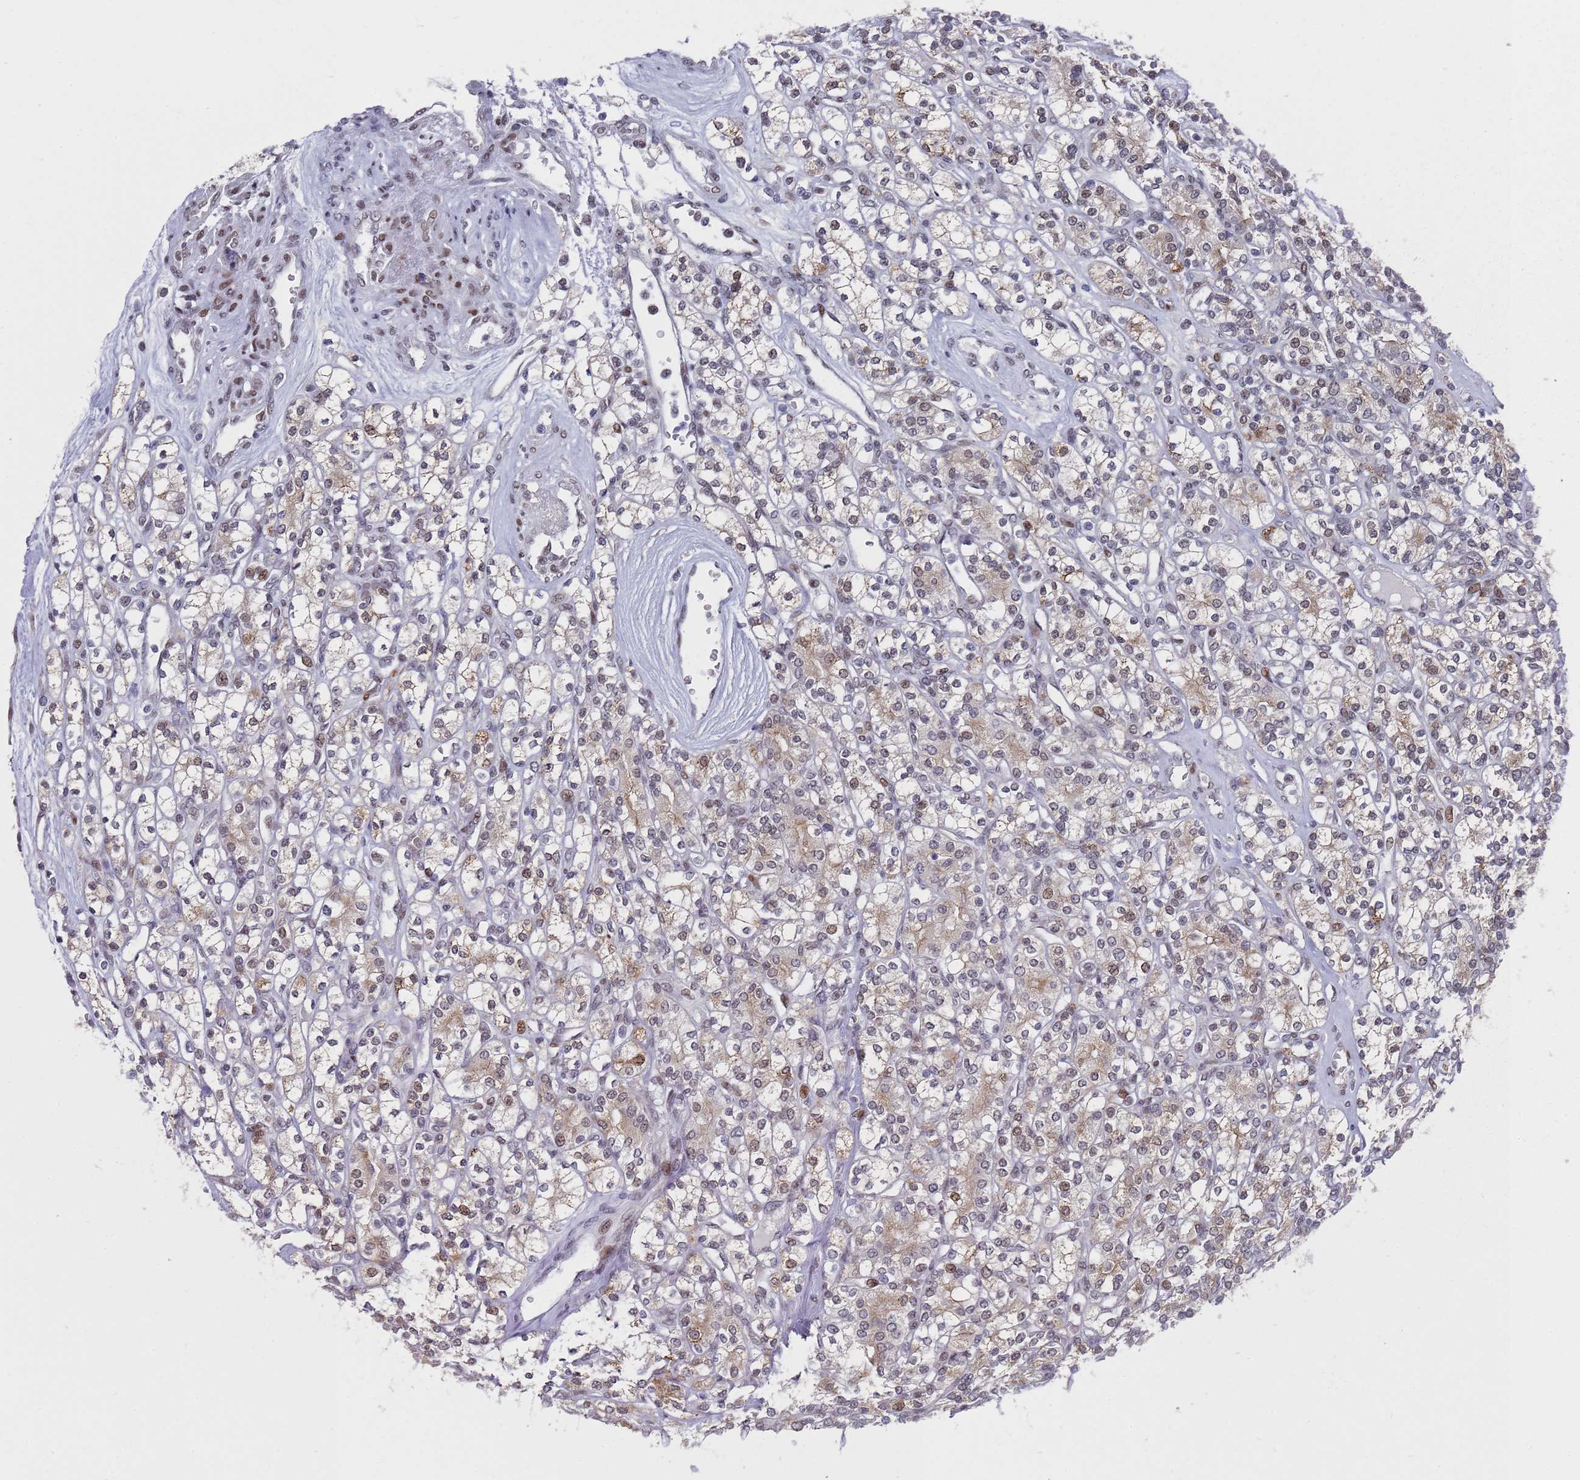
{"staining": {"intensity": "moderate", "quantity": "25%-75%", "location": "cytoplasmic/membranous,nuclear"}, "tissue": "renal cancer", "cell_type": "Tumor cells", "image_type": "cancer", "snomed": [{"axis": "morphology", "description": "Adenocarcinoma, NOS"}, {"axis": "topography", "description": "Kidney"}], "caption": "This histopathology image exhibits IHC staining of human adenocarcinoma (renal), with medium moderate cytoplasmic/membranous and nuclear positivity in approximately 25%-75% of tumor cells.", "gene": "COPS6", "patient": {"sex": "male", "age": 77}}